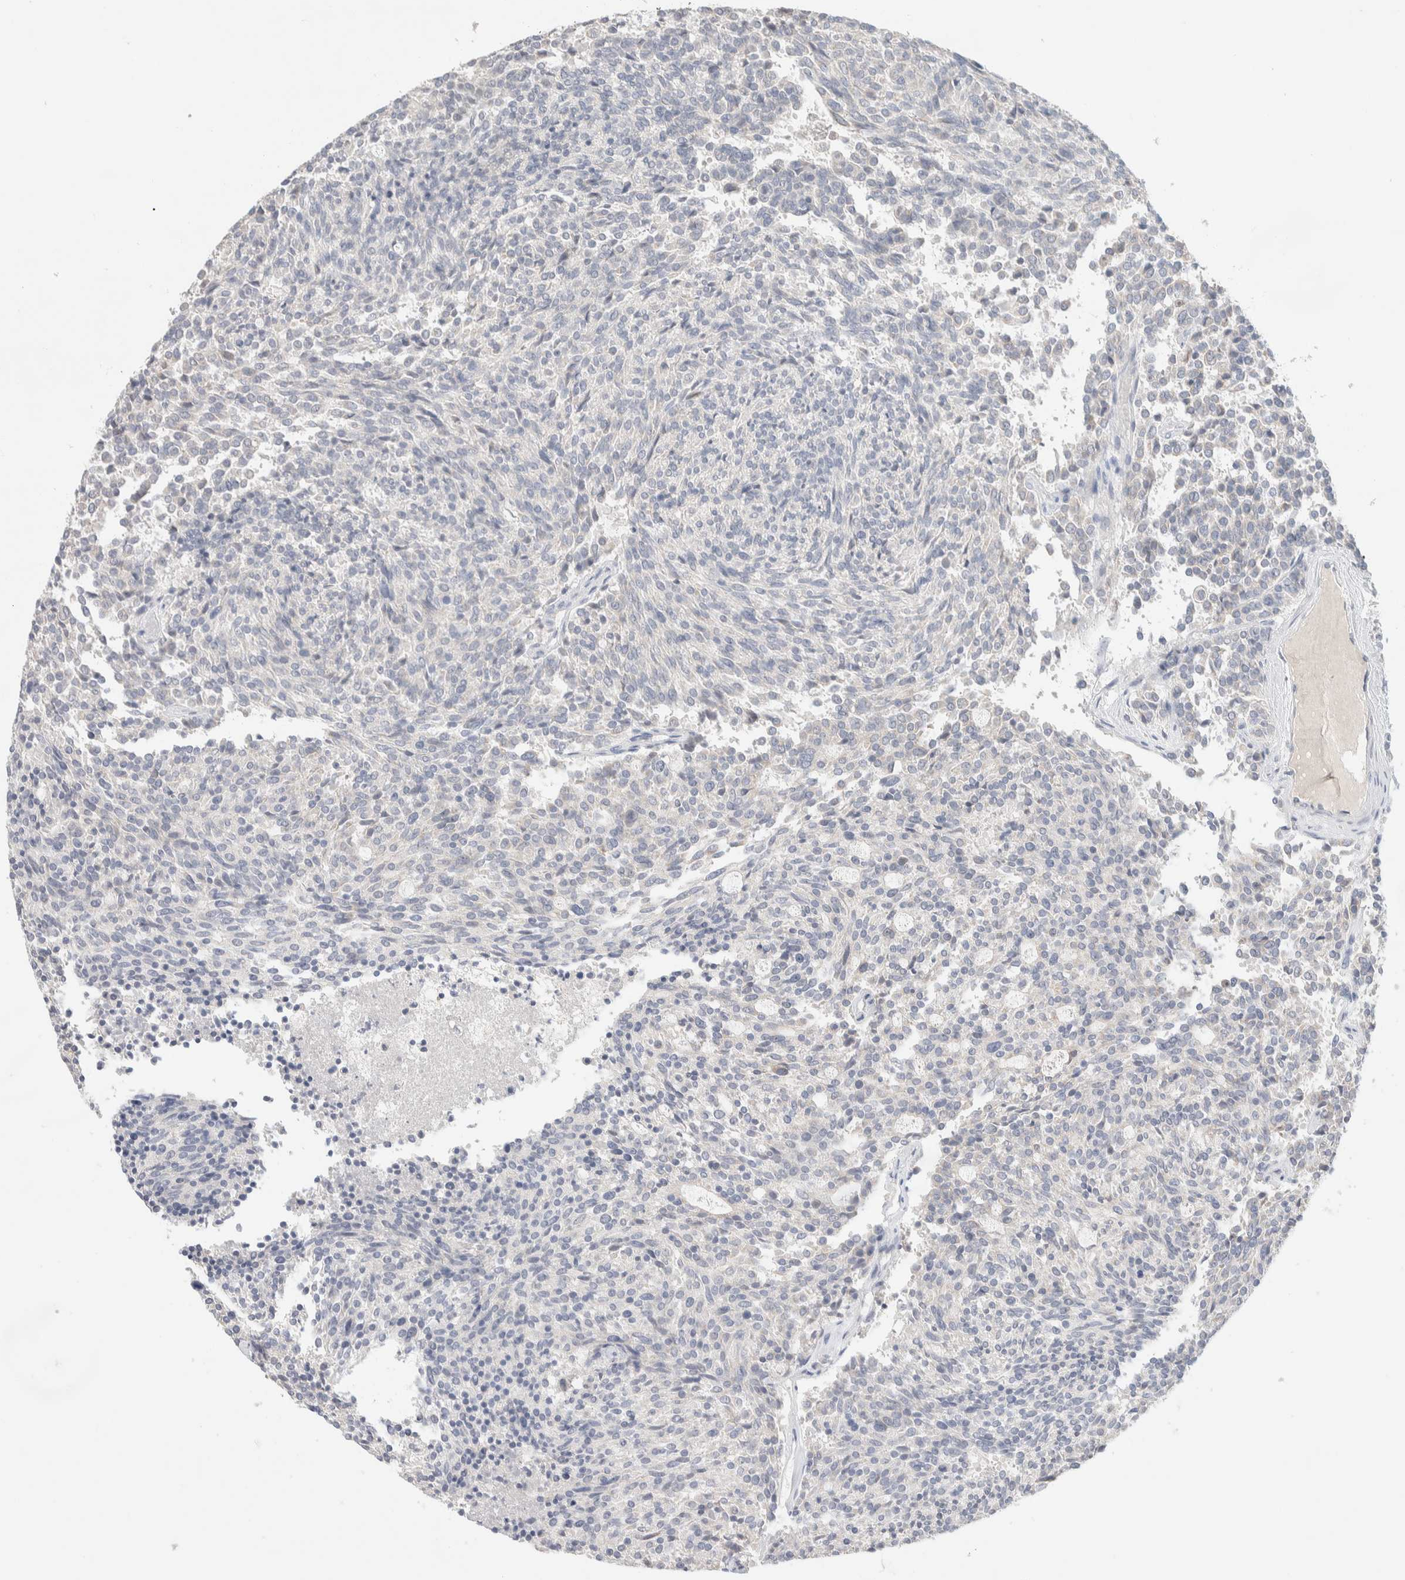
{"staining": {"intensity": "negative", "quantity": "none", "location": "none"}, "tissue": "carcinoid", "cell_type": "Tumor cells", "image_type": "cancer", "snomed": [{"axis": "morphology", "description": "Carcinoid, malignant, NOS"}, {"axis": "topography", "description": "Pancreas"}], "caption": "Immunohistochemistry (IHC) of malignant carcinoid displays no expression in tumor cells. (DAB (3,3'-diaminobenzidine) immunohistochemistry, high magnification).", "gene": "RIDA", "patient": {"sex": "female", "age": 54}}